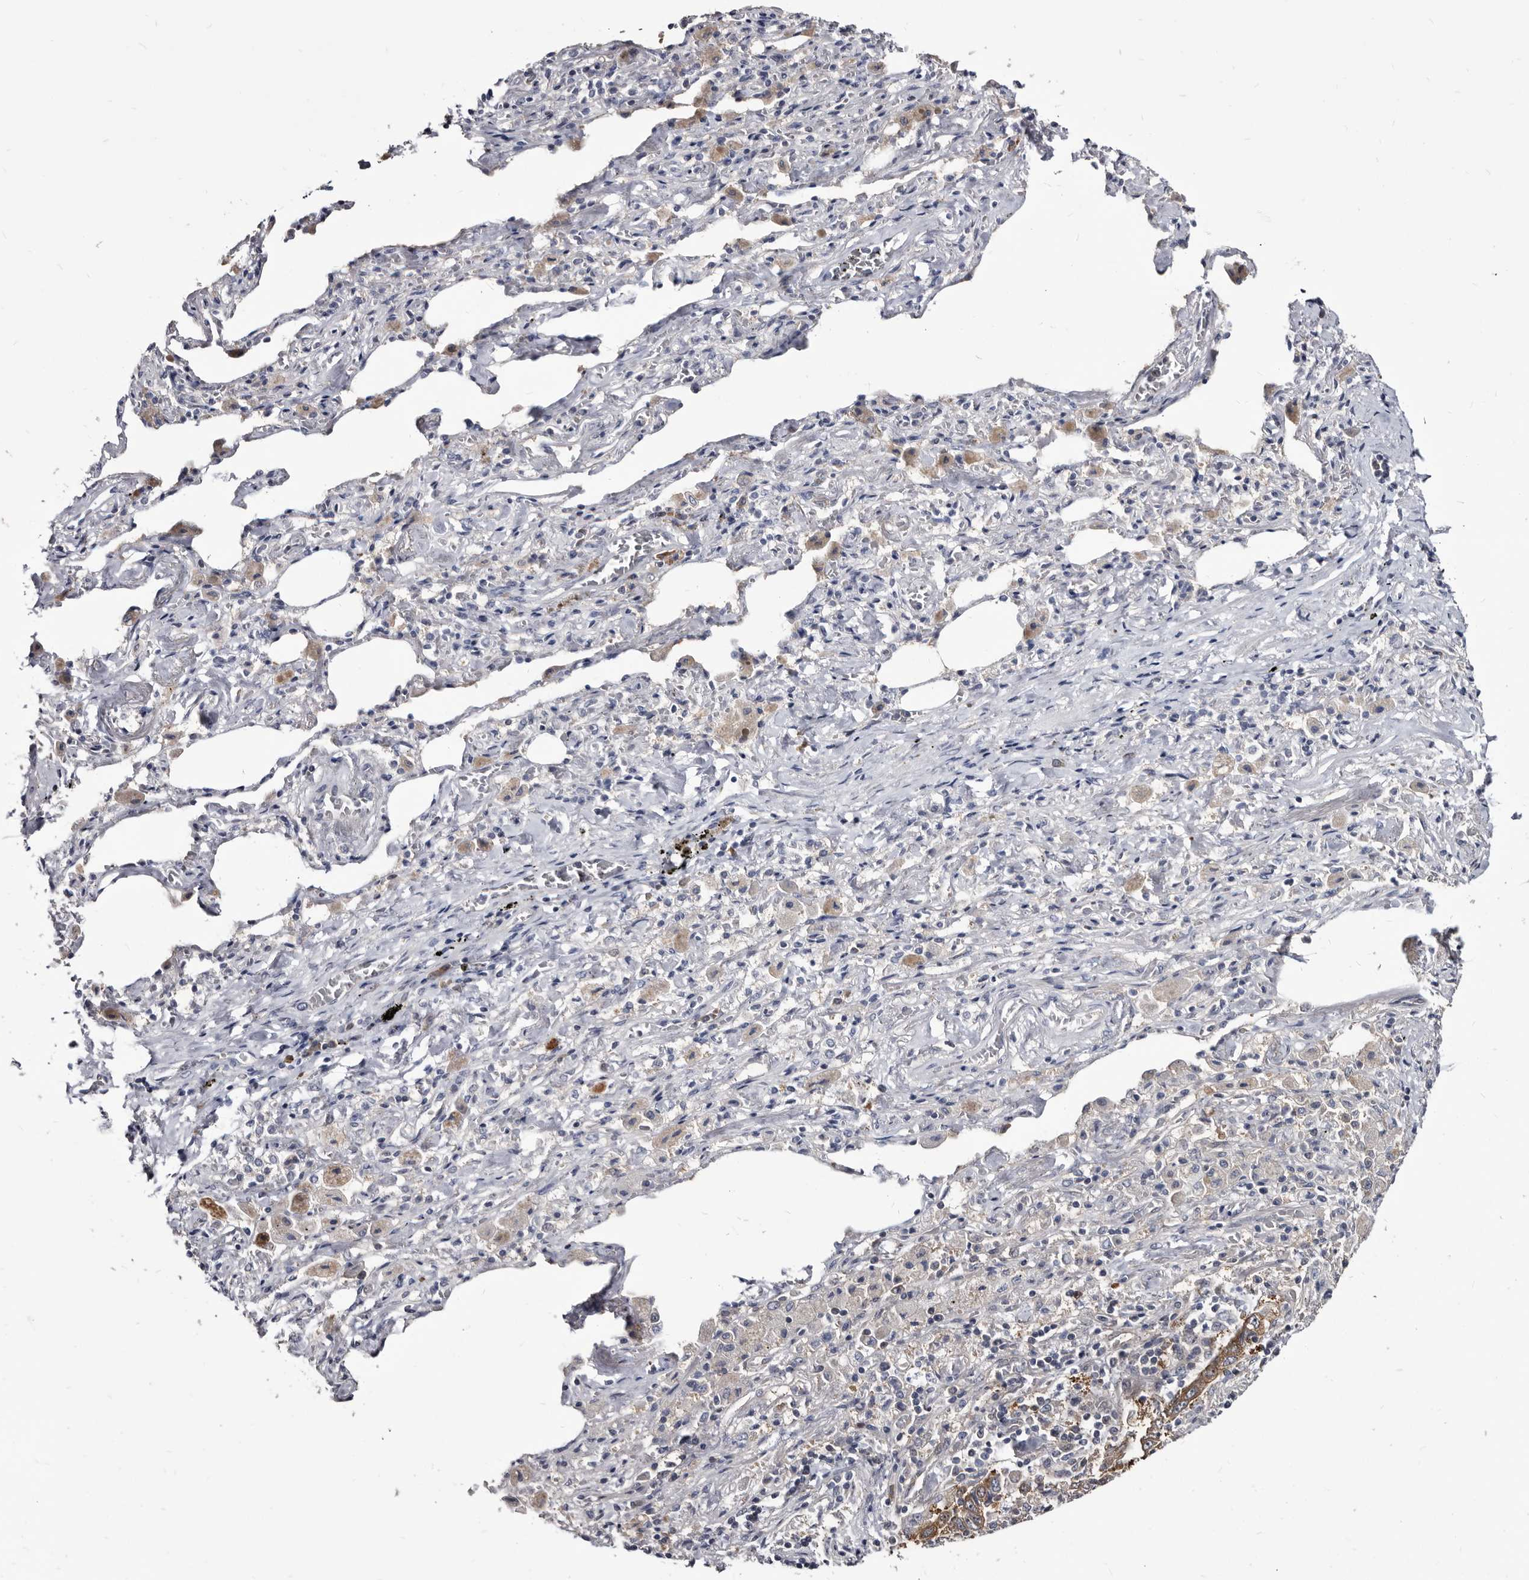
{"staining": {"intensity": "moderate", "quantity": ">75%", "location": "cytoplasmic/membranous"}, "tissue": "lung cancer", "cell_type": "Tumor cells", "image_type": "cancer", "snomed": [{"axis": "morphology", "description": "Adenocarcinoma, NOS"}, {"axis": "topography", "description": "Lung"}], "caption": "DAB (3,3'-diaminobenzidine) immunohistochemical staining of adenocarcinoma (lung) displays moderate cytoplasmic/membranous protein expression in about >75% of tumor cells.", "gene": "ABCF2", "patient": {"sex": "female", "age": 51}}